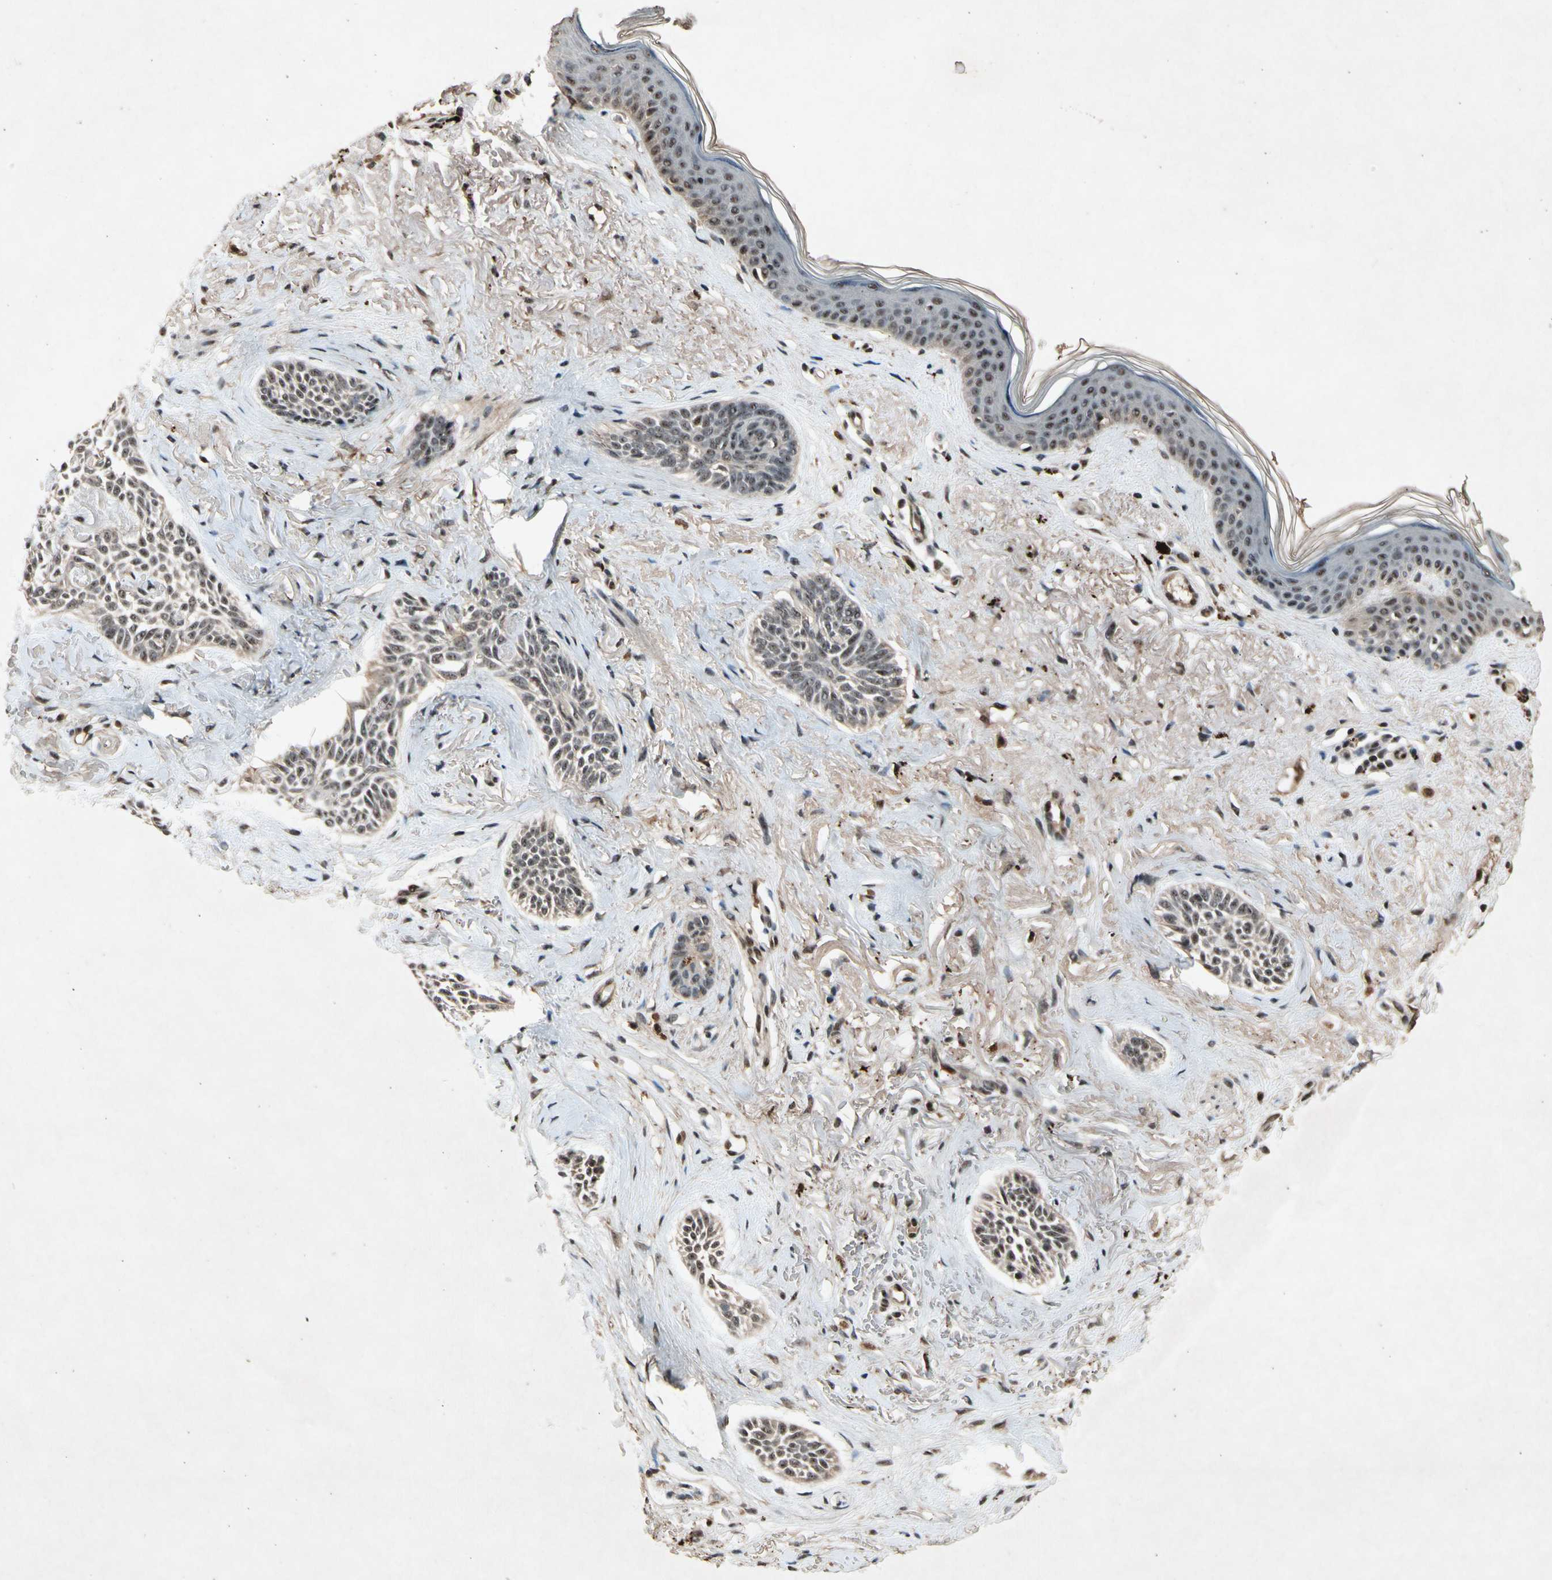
{"staining": {"intensity": "moderate", "quantity": ">75%", "location": "nuclear"}, "tissue": "skin cancer", "cell_type": "Tumor cells", "image_type": "cancer", "snomed": [{"axis": "morphology", "description": "Normal tissue, NOS"}, {"axis": "morphology", "description": "Basal cell carcinoma"}, {"axis": "topography", "description": "Skin"}], "caption": "The micrograph demonstrates immunohistochemical staining of basal cell carcinoma (skin). There is moderate nuclear expression is seen in about >75% of tumor cells.", "gene": "PML", "patient": {"sex": "female", "age": 84}}